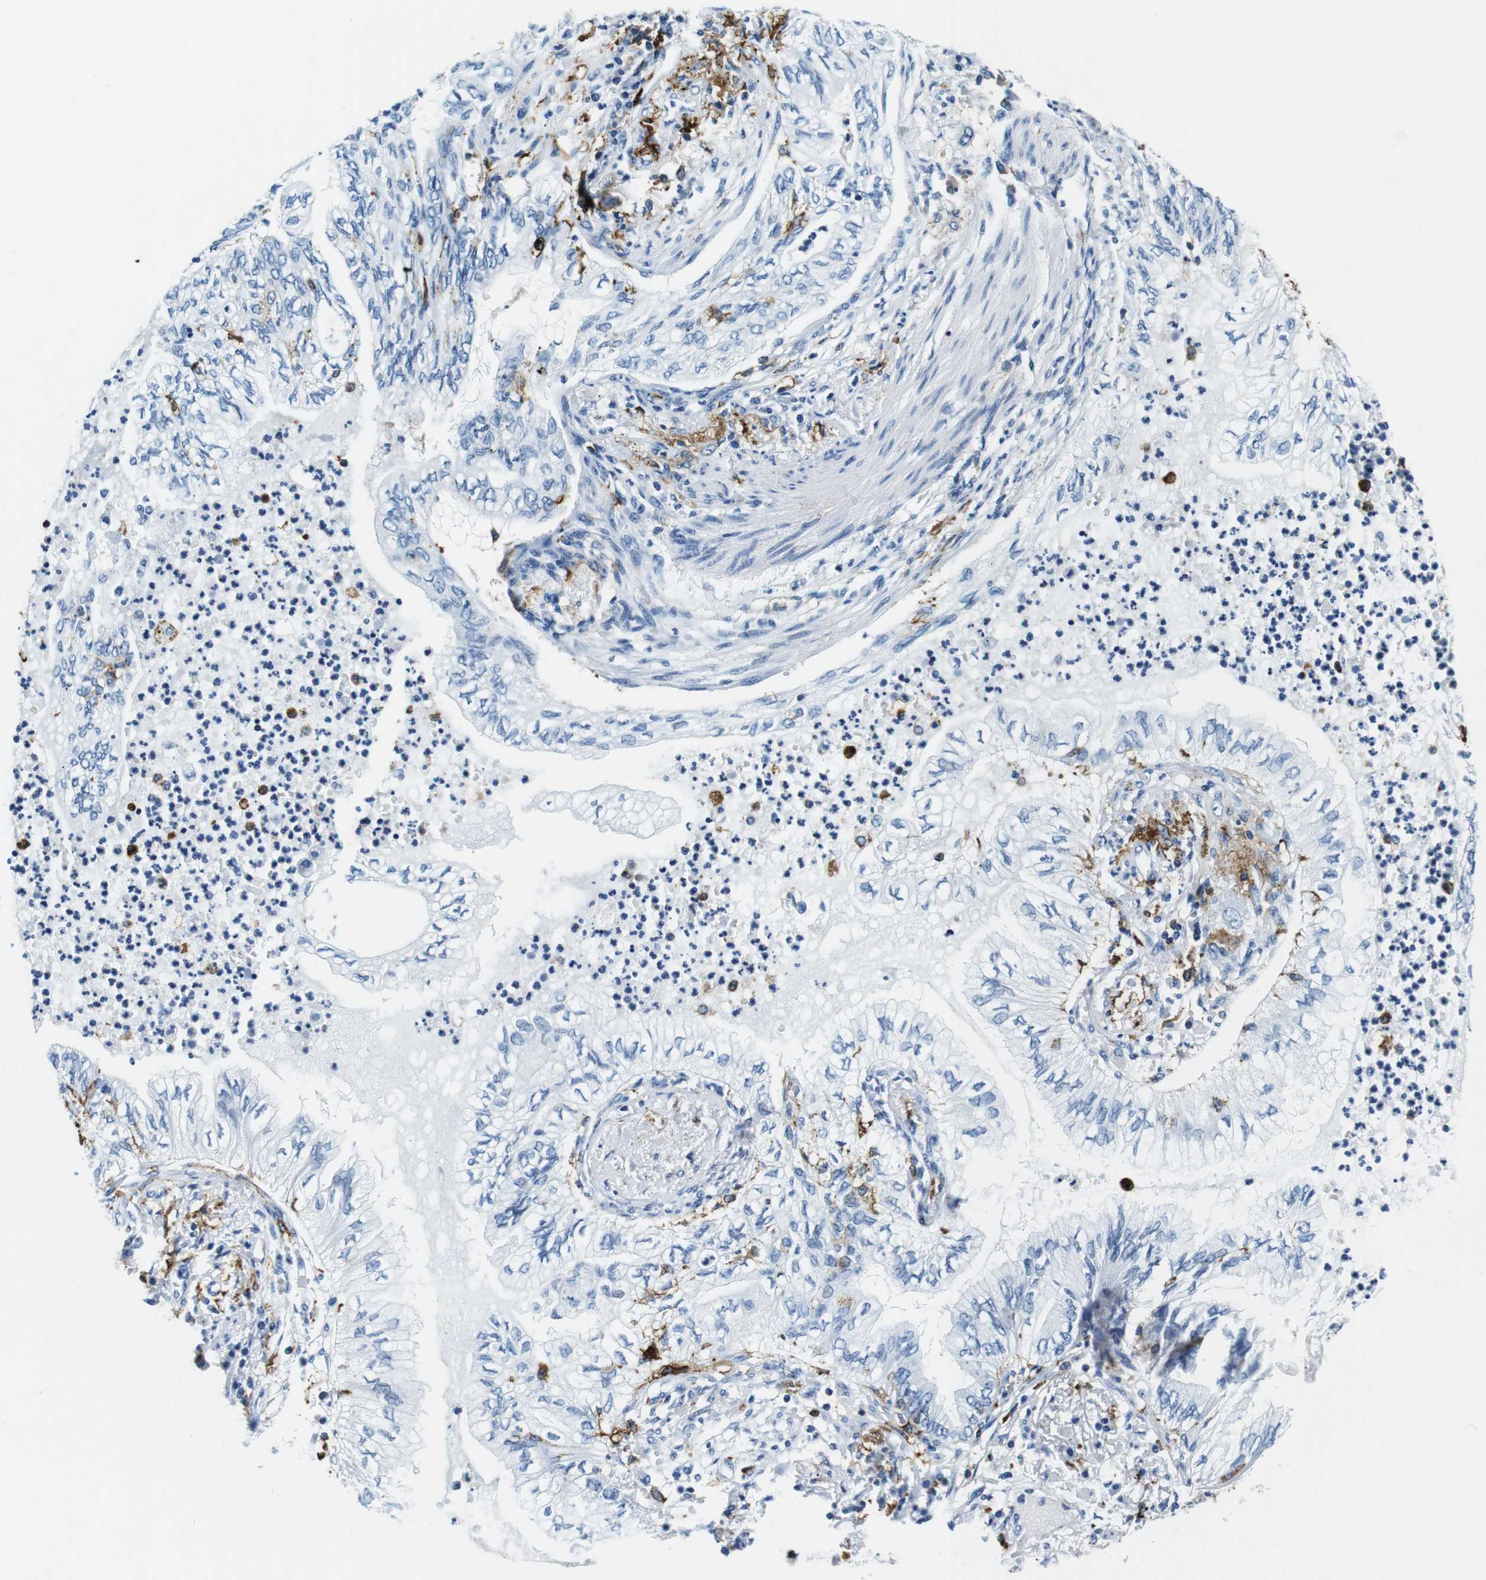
{"staining": {"intensity": "negative", "quantity": "none", "location": "none"}, "tissue": "lung cancer", "cell_type": "Tumor cells", "image_type": "cancer", "snomed": [{"axis": "morphology", "description": "Normal tissue, NOS"}, {"axis": "morphology", "description": "Adenocarcinoma, NOS"}, {"axis": "topography", "description": "Bronchus"}, {"axis": "topography", "description": "Lung"}], "caption": "Adenocarcinoma (lung) stained for a protein using IHC shows no expression tumor cells.", "gene": "HLA-DRB1", "patient": {"sex": "female", "age": 70}}